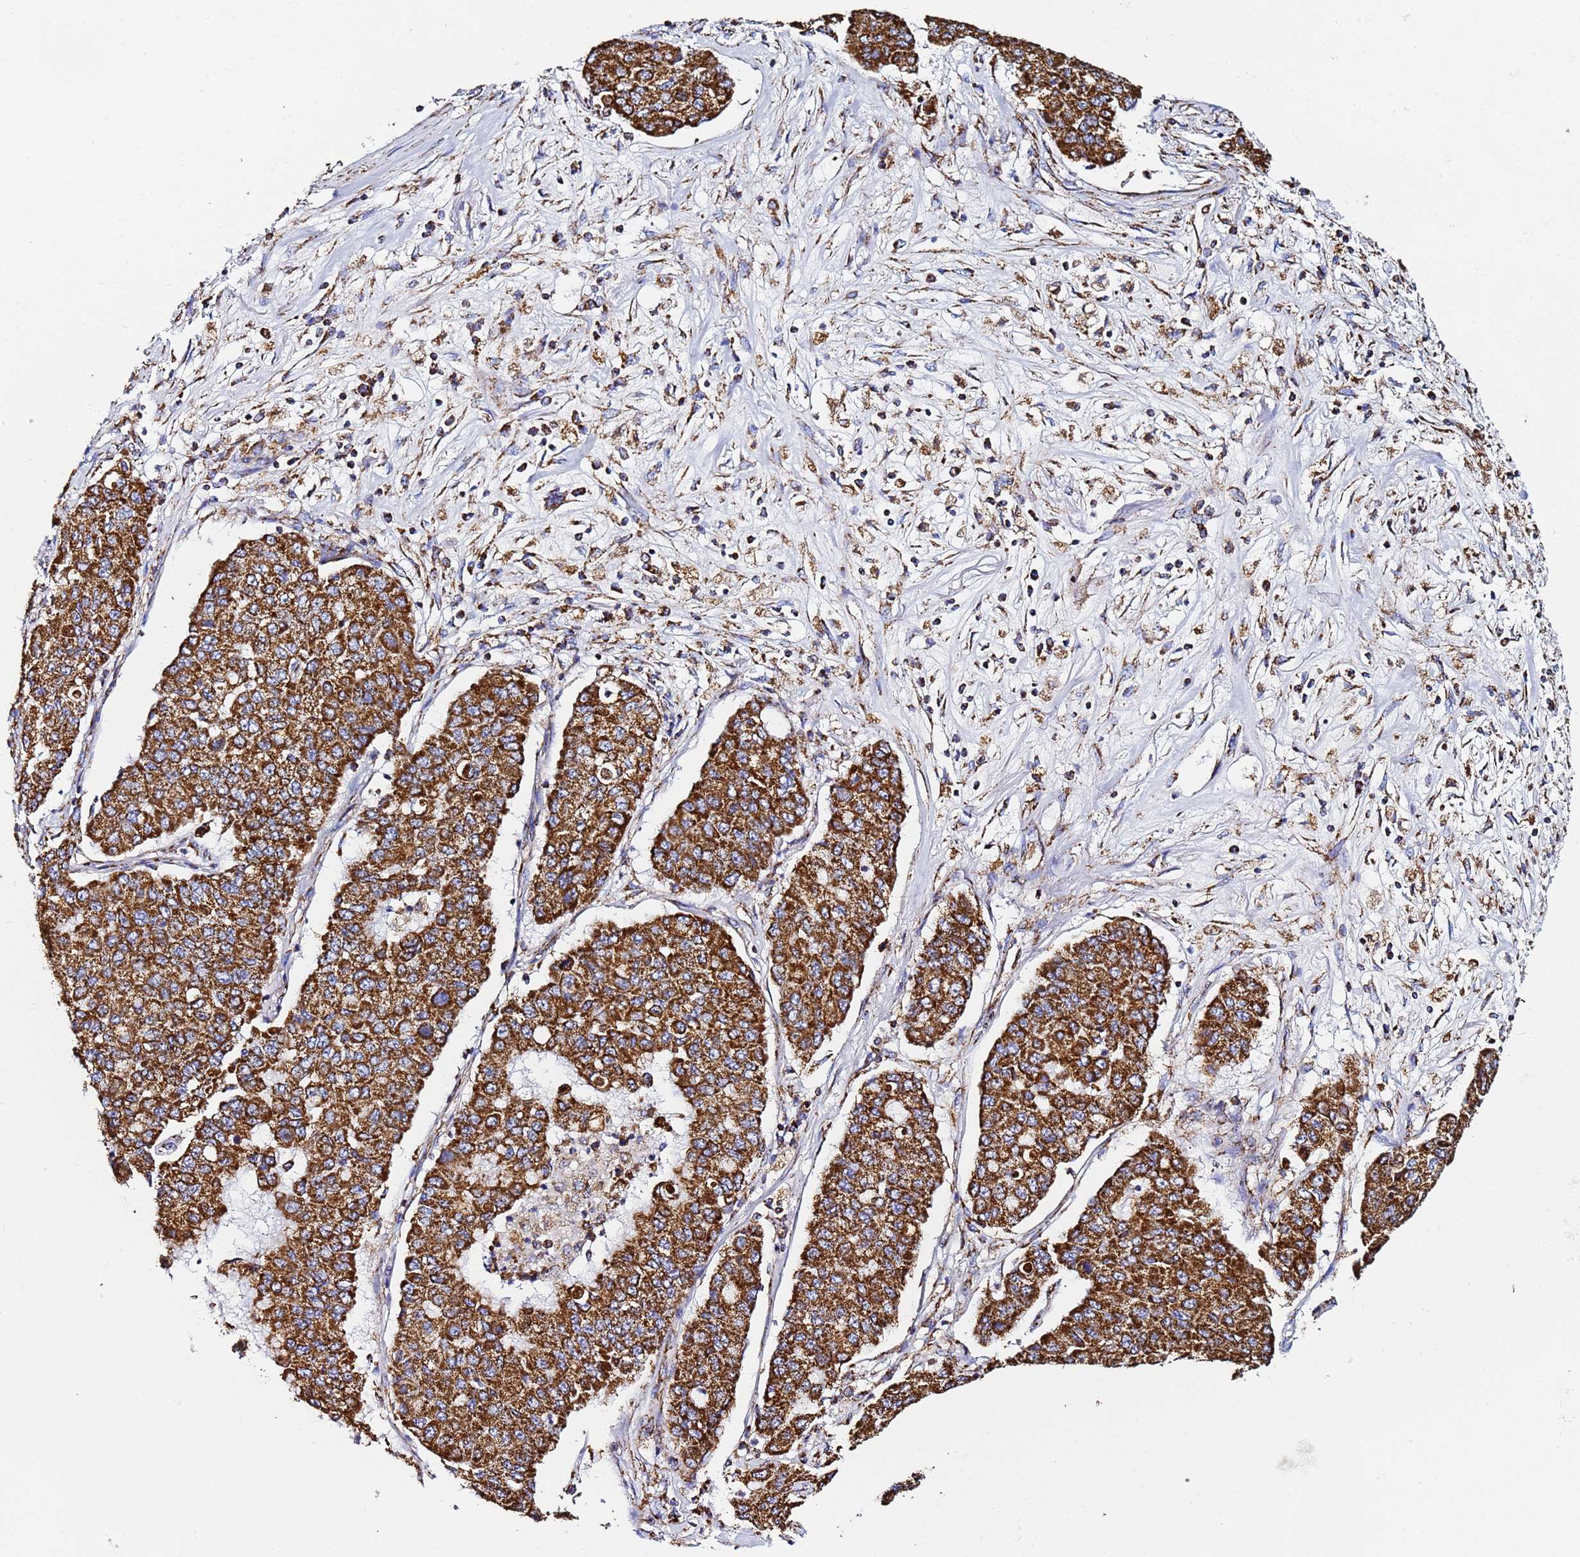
{"staining": {"intensity": "strong", "quantity": ">75%", "location": "cytoplasmic/membranous"}, "tissue": "lung cancer", "cell_type": "Tumor cells", "image_type": "cancer", "snomed": [{"axis": "morphology", "description": "Squamous cell carcinoma, NOS"}, {"axis": "topography", "description": "Lung"}], "caption": "Human lung cancer (squamous cell carcinoma) stained with a protein marker shows strong staining in tumor cells.", "gene": "PHB2", "patient": {"sex": "male", "age": 74}}